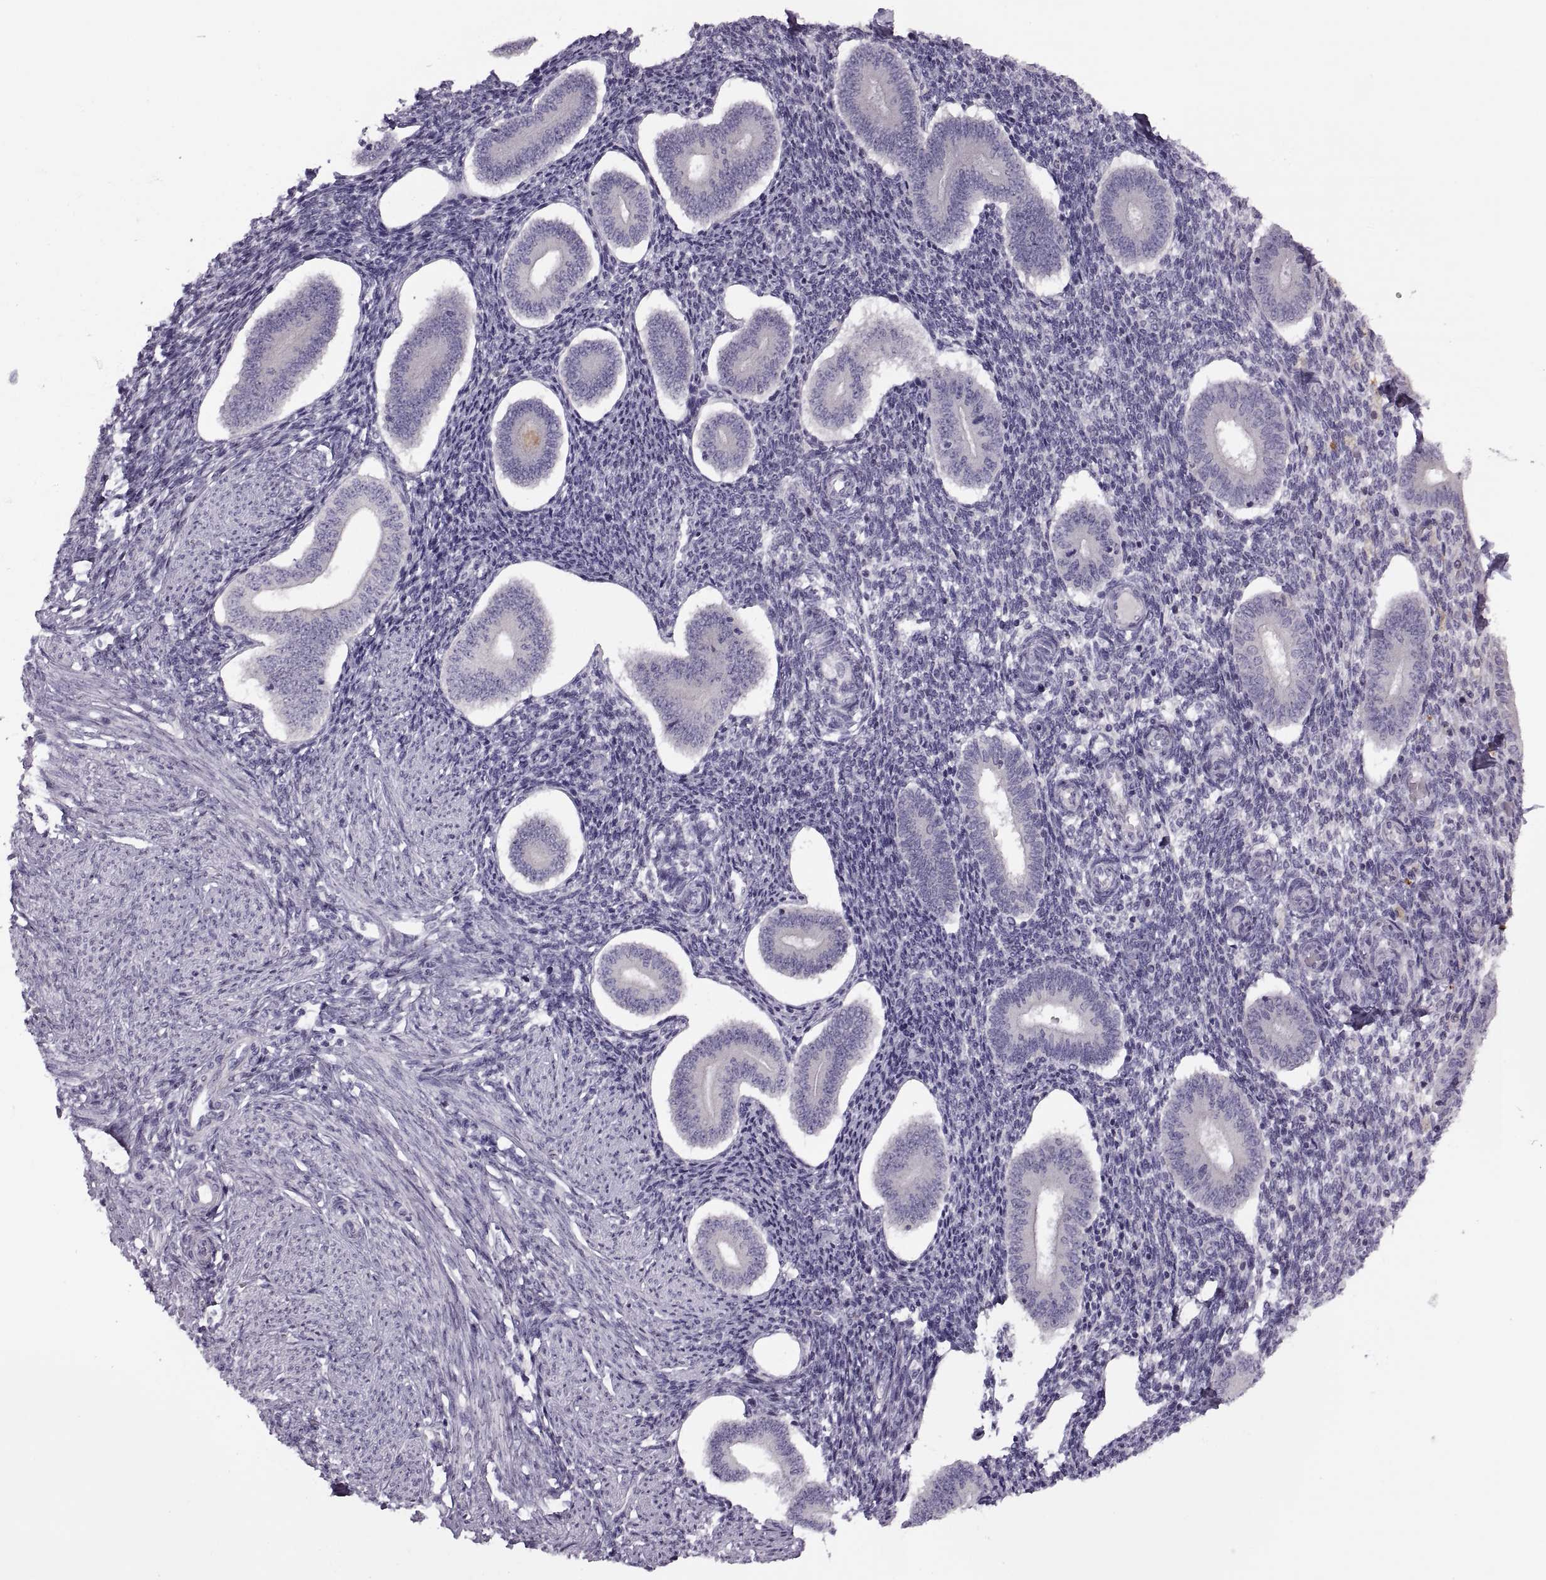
{"staining": {"intensity": "negative", "quantity": "none", "location": "none"}, "tissue": "endometrium", "cell_type": "Cells in endometrial stroma", "image_type": "normal", "snomed": [{"axis": "morphology", "description": "Normal tissue, NOS"}, {"axis": "topography", "description": "Endometrium"}], "caption": "This photomicrograph is of benign endometrium stained with immunohistochemistry (IHC) to label a protein in brown with the nuclei are counter-stained blue. There is no staining in cells in endometrial stroma.", "gene": "H2AP", "patient": {"sex": "female", "age": 40}}